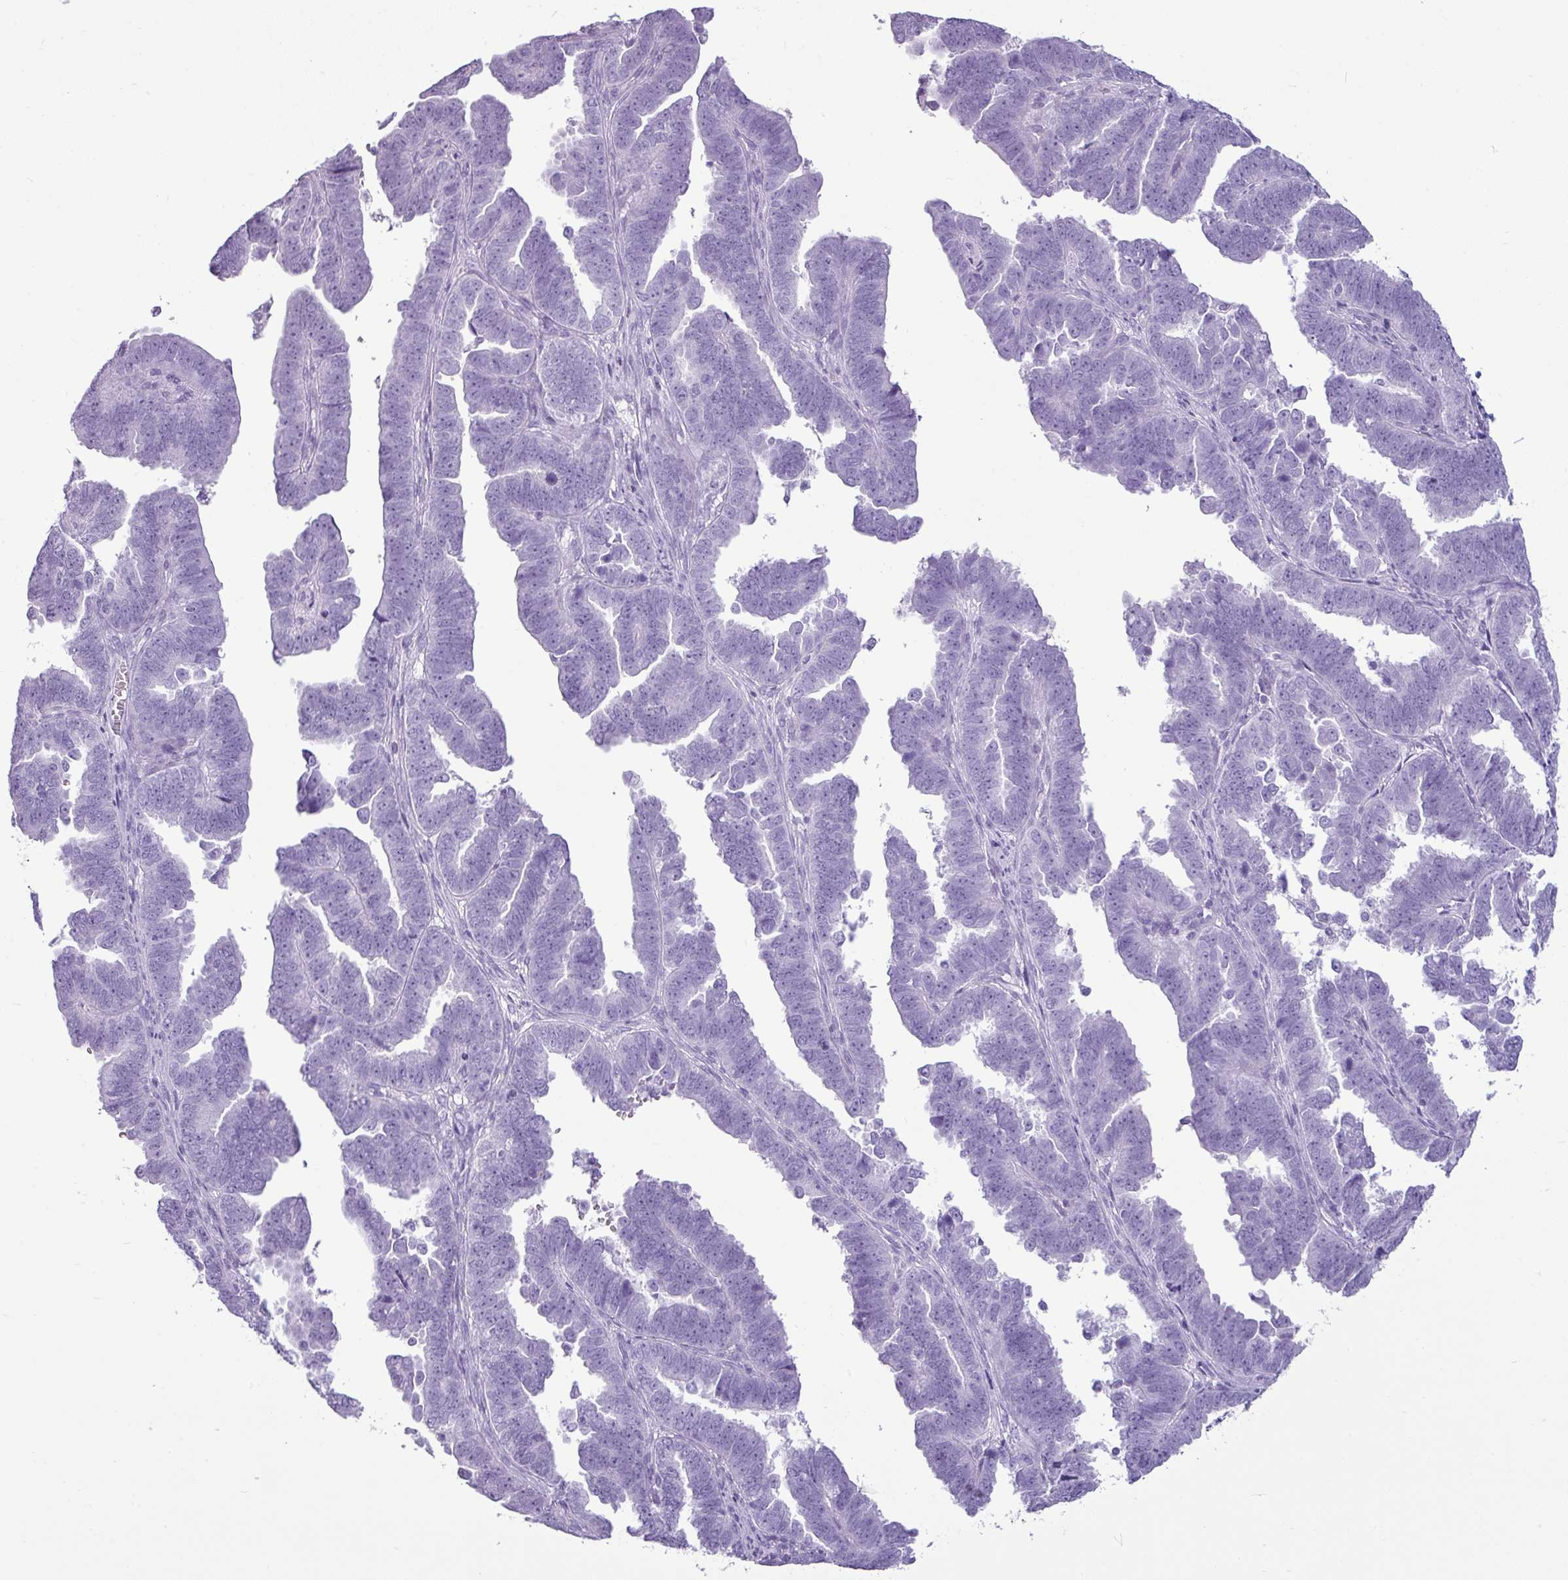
{"staining": {"intensity": "negative", "quantity": "none", "location": "none"}, "tissue": "endometrial cancer", "cell_type": "Tumor cells", "image_type": "cancer", "snomed": [{"axis": "morphology", "description": "Adenocarcinoma, NOS"}, {"axis": "topography", "description": "Endometrium"}], "caption": "Immunohistochemical staining of human endometrial cancer exhibits no significant positivity in tumor cells.", "gene": "AMY1B", "patient": {"sex": "female", "age": 75}}